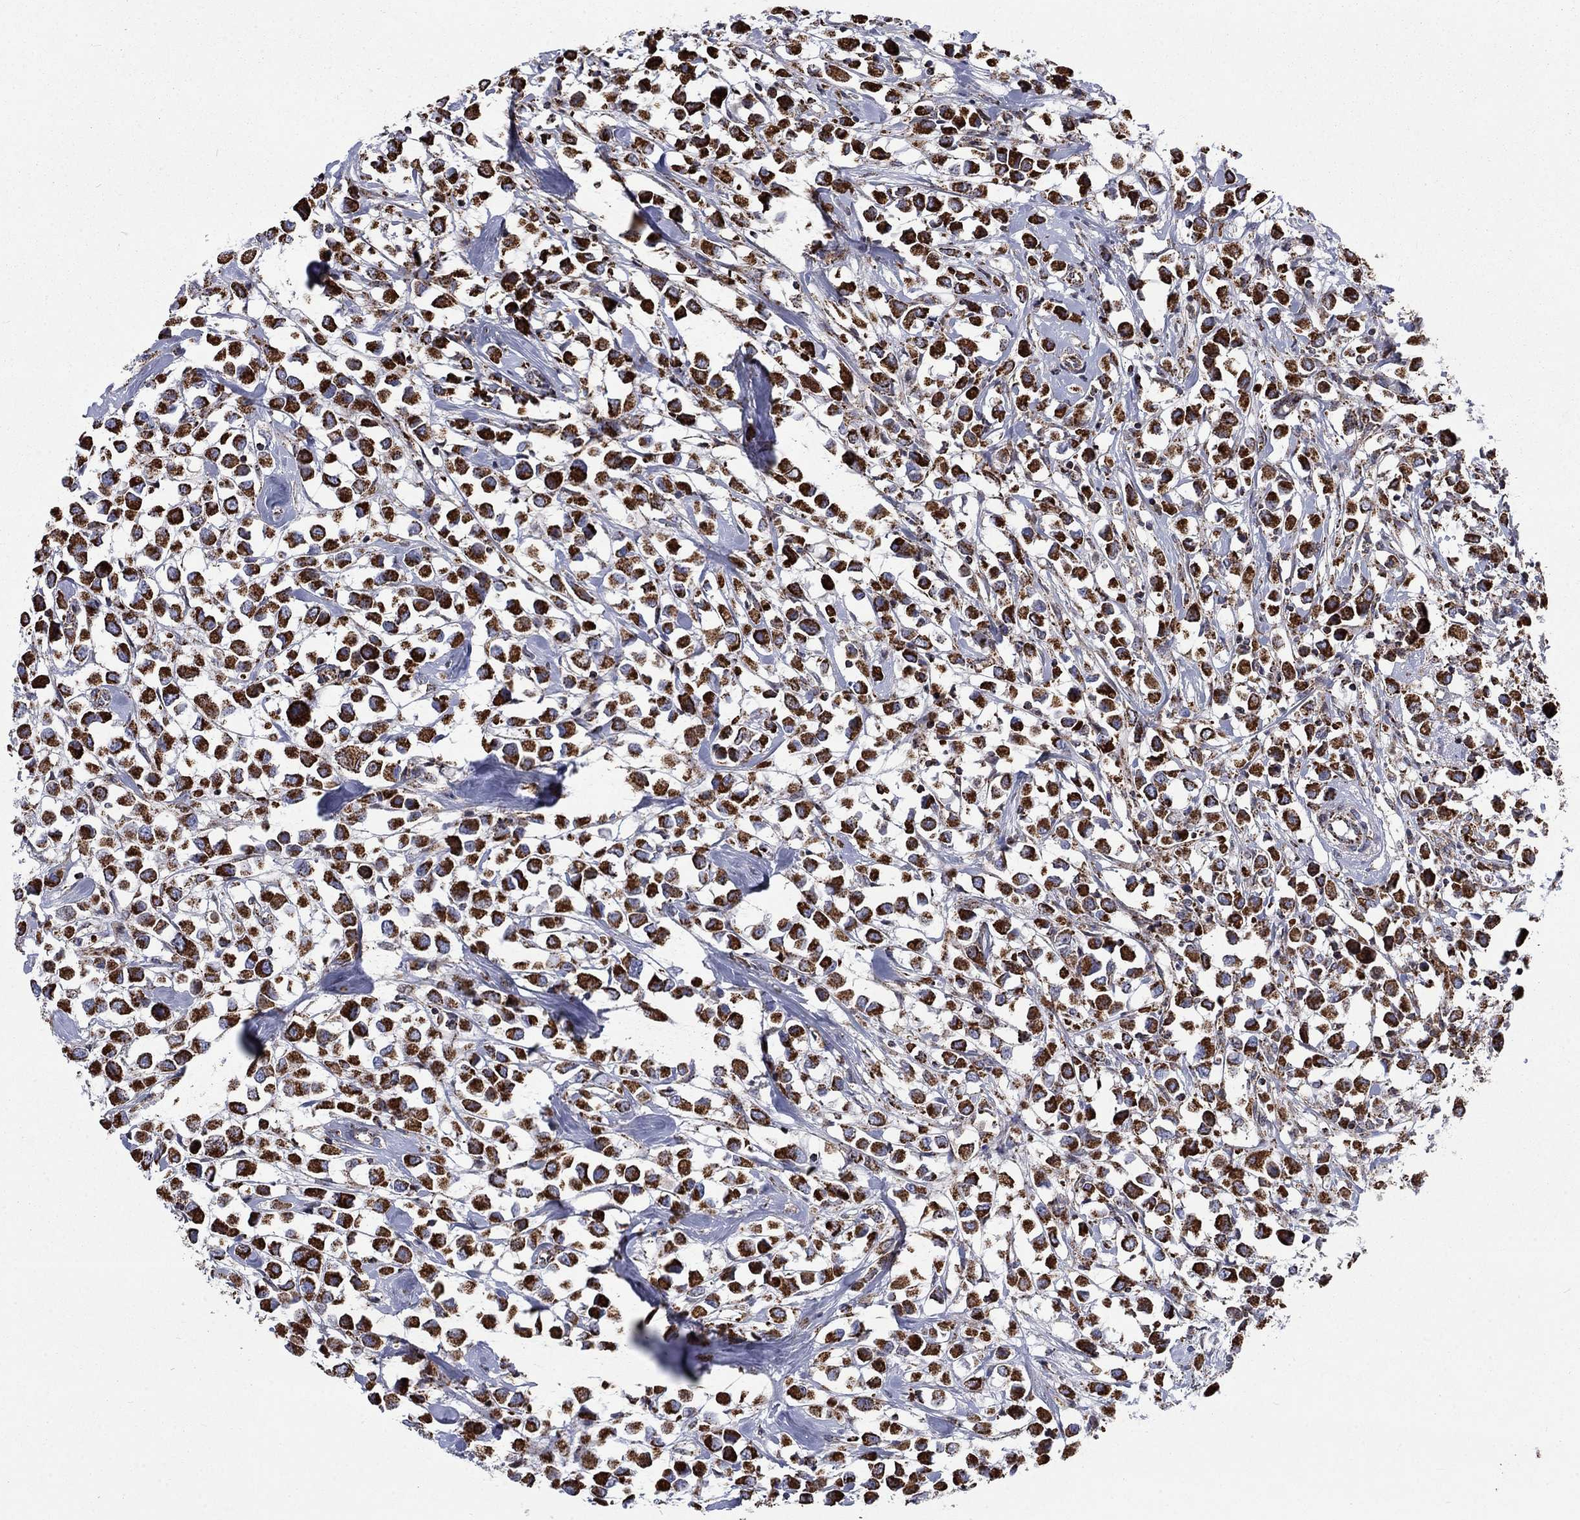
{"staining": {"intensity": "strong", "quantity": ">75%", "location": "cytoplasmic/membranous"}, "tissue": "breast cancer", "cell_type": "Tumor cells", "image_type": "cancer", "snomed": [{"axis": "morphology", "description": "Duct carcinoma"}, {"axis": "topography", "description": "Breast"}], "caption": "Immunohistochemistry of human breast cancer reveals high levels of strong cytoplasmic/membranous expression in approximately >75% of tumor cells.", "gene": "MOAP1", "patient": {"sex": "female", "age": 61}}